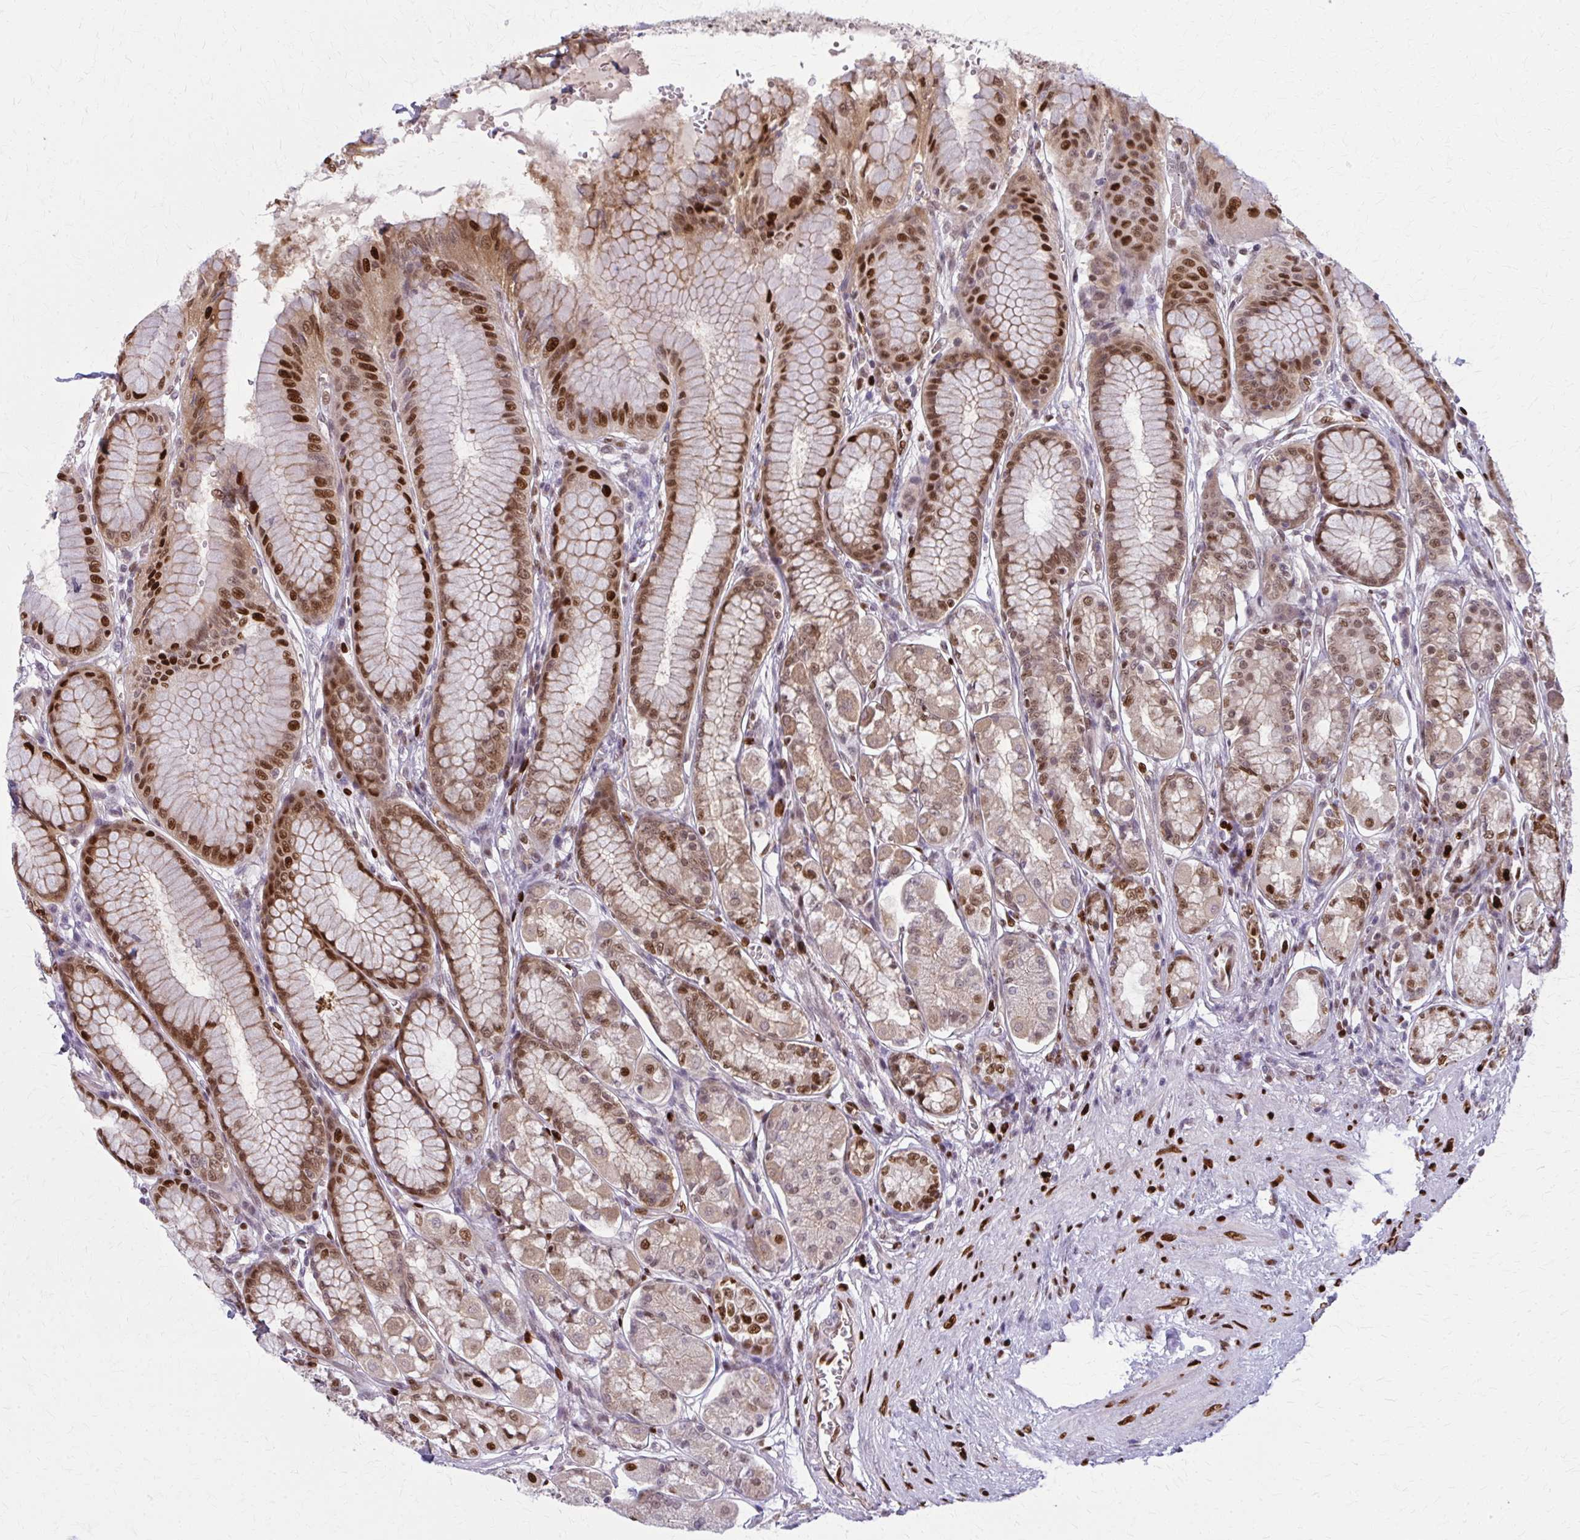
{"staining": {"intensity": "strong", "quantity": ">75%", "location": "cytoplasmic/membranous,nuclear"}, "tissue": "stomach", "cell_type": "Glandular cells", "image_type": "normal", "snomed": [{"axis": "morphology", "description": "Normal tissue, NOS"}, {"axis": "topography", "description": "Stomach"}, {"axis": "topography", "description": "Stomach, lower"}], "caption": "Immunohistochemical staining of benign stomach reveals >75% levels of strong cytoplasmic/membranous,nuclear protein expression in about >75% of glandular cells.", "gene": "ZNF559", "patient": {"sex": "male", "age": 76}}